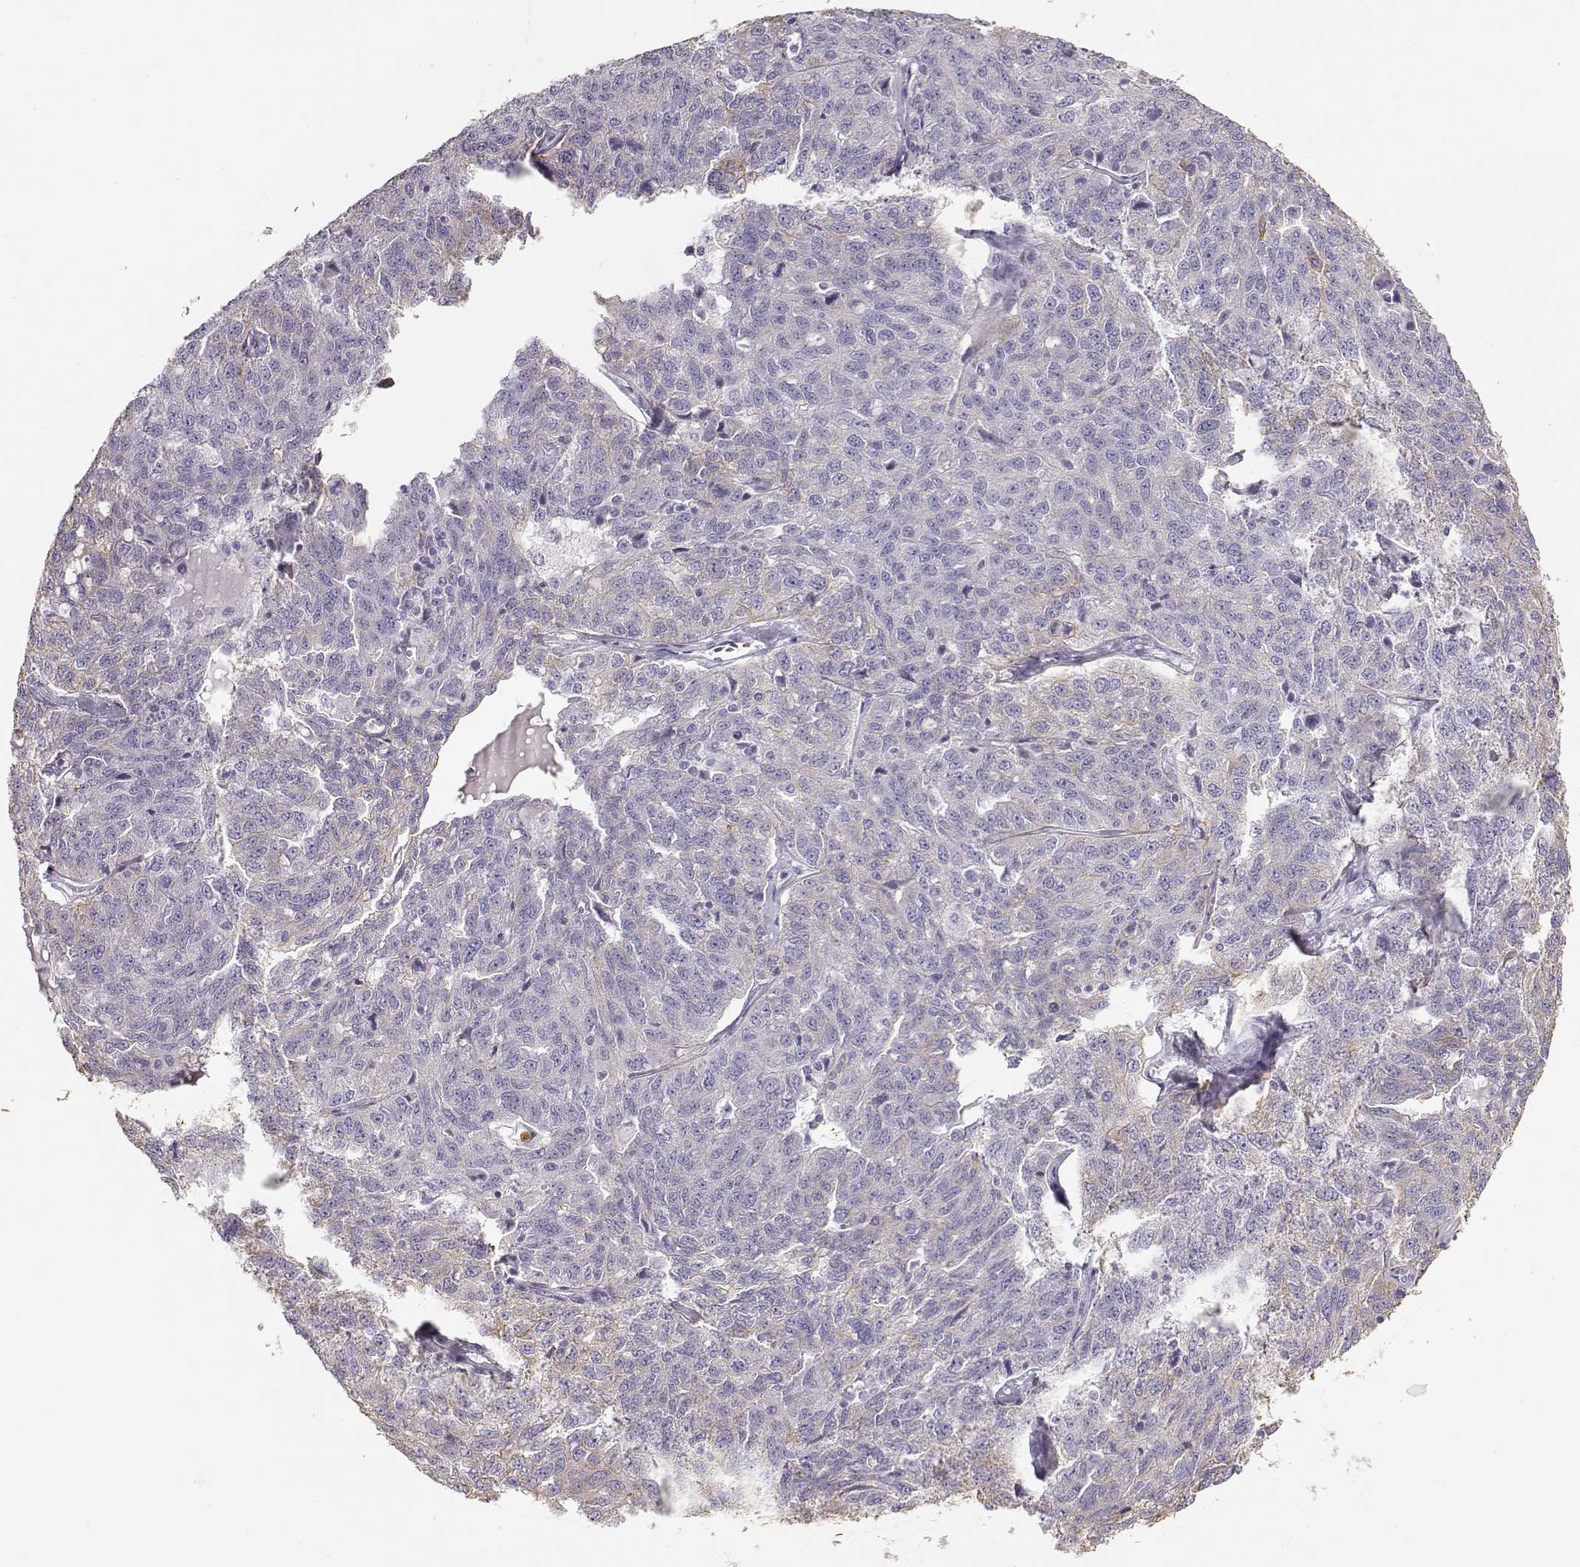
{"staining": {"intensity": "weak", "quantity": "<25%", "location": "cytoplasmic/membranous"}, "tissue": "ovarian cancer", "cell_type": "Tumor cells", "image_type": "cancer", "snomed": [{"axis": "morphology", "description": "Cystadenocarcinoma, serous, NOS"}, {"axis": "topography", "description": "Ovary"}], "caption": "Tumor cells are negative for protein expression in human ovarian serous cystadenocarcinoma.", "gene": "S100B", "patient": {"sex": "female", "age": 71}}